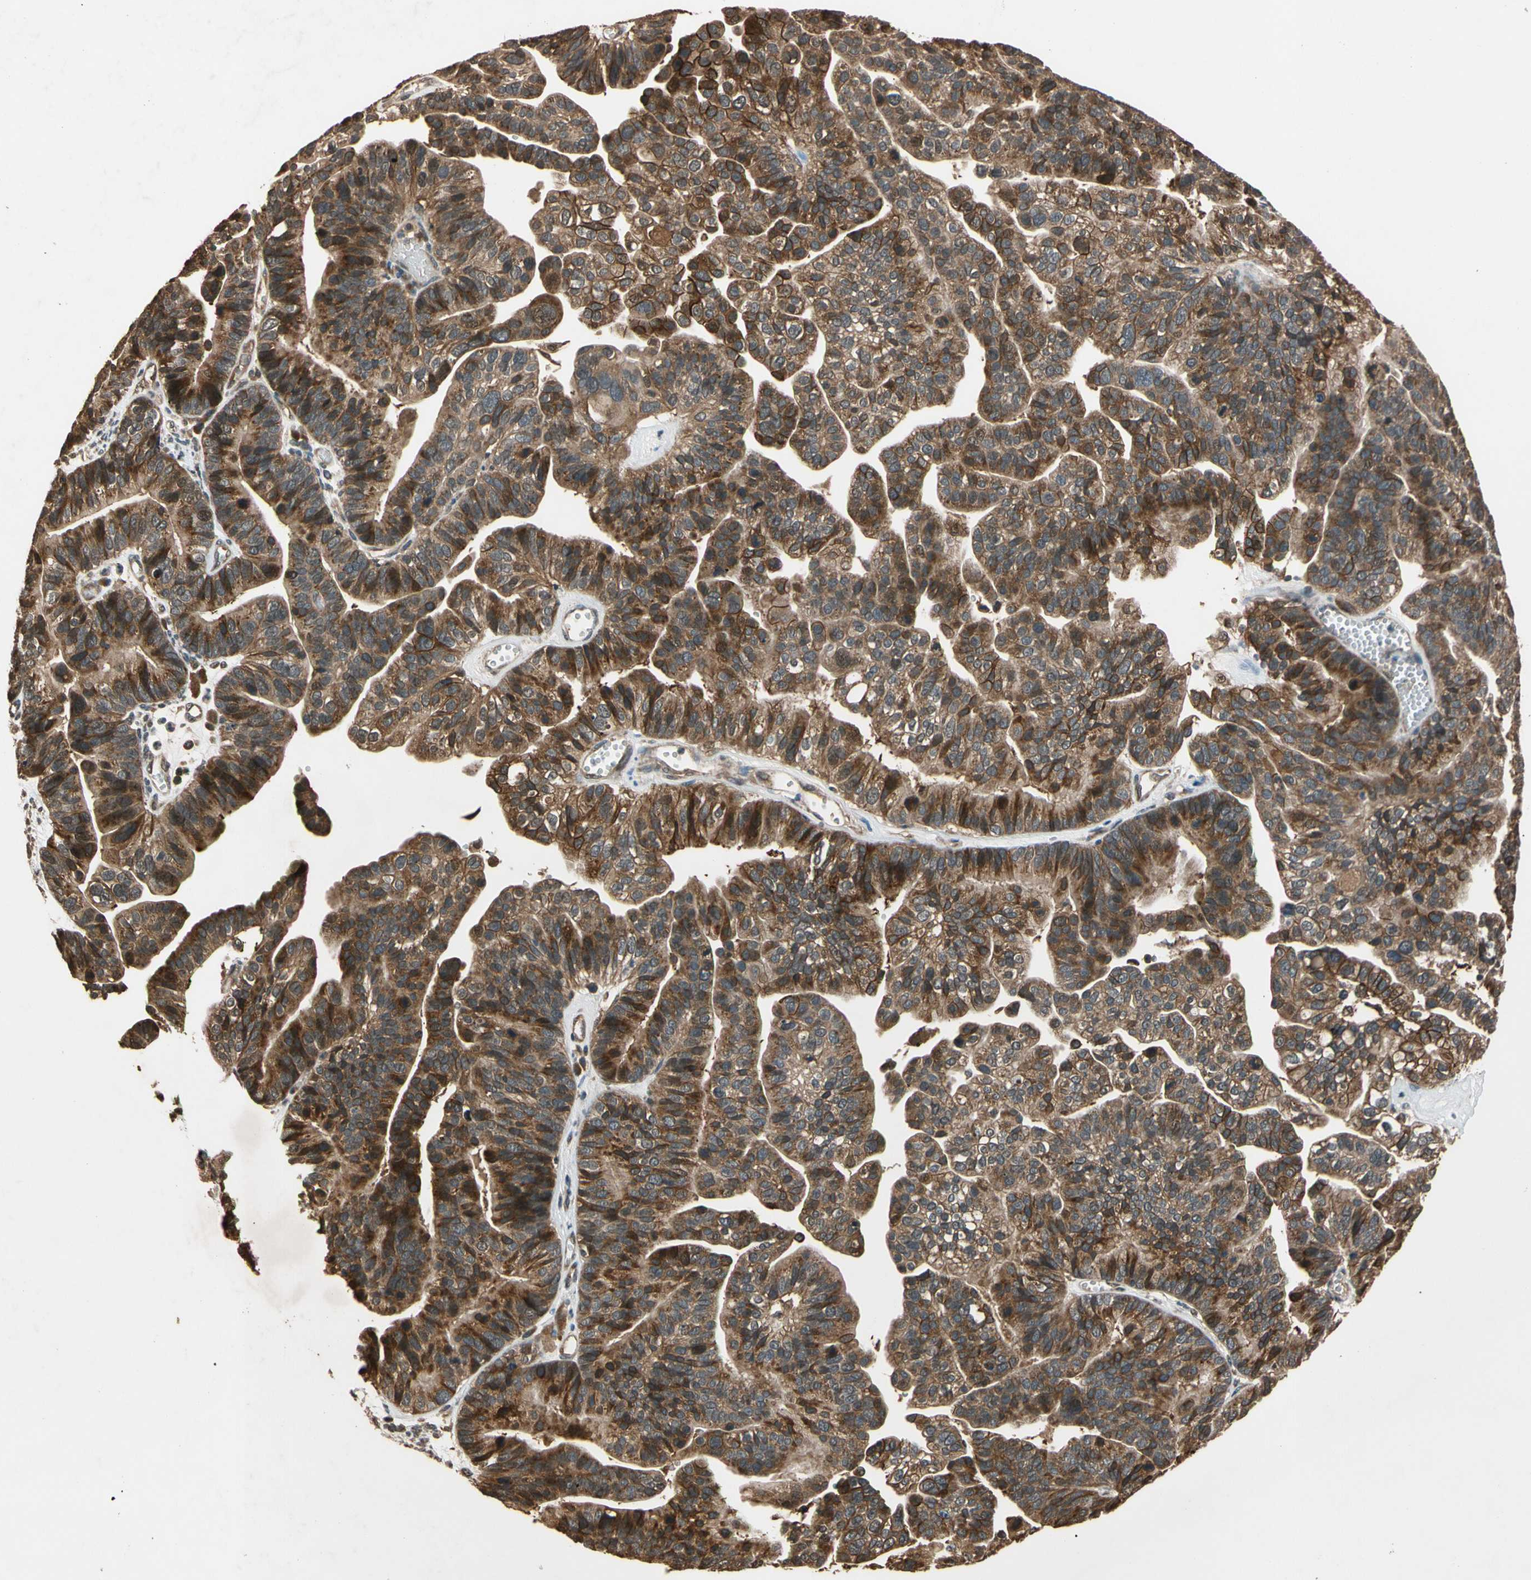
{"staining": {"intensity": "strong", "quantity": ">75%", "location": "cytoplasmic/membranous"}, "tissue": "ovarian cancer", "cell_type": "Tumor cells", "image_type": "cancer", "snomed": [{"axis": "morphology", "description": "Cystadenocarcinoma, serous, NOS"}, {"axis": "topography", "description": "Ovary"}], "caption": "The image displays a brown stain indicating the presence of a protein in the cytoplasmic/membranous of tumor cells in serous cystadenocarcinoma (ovarian).", "gene": "TMEM230", "patient": {"sex": "female", "age": 56}}